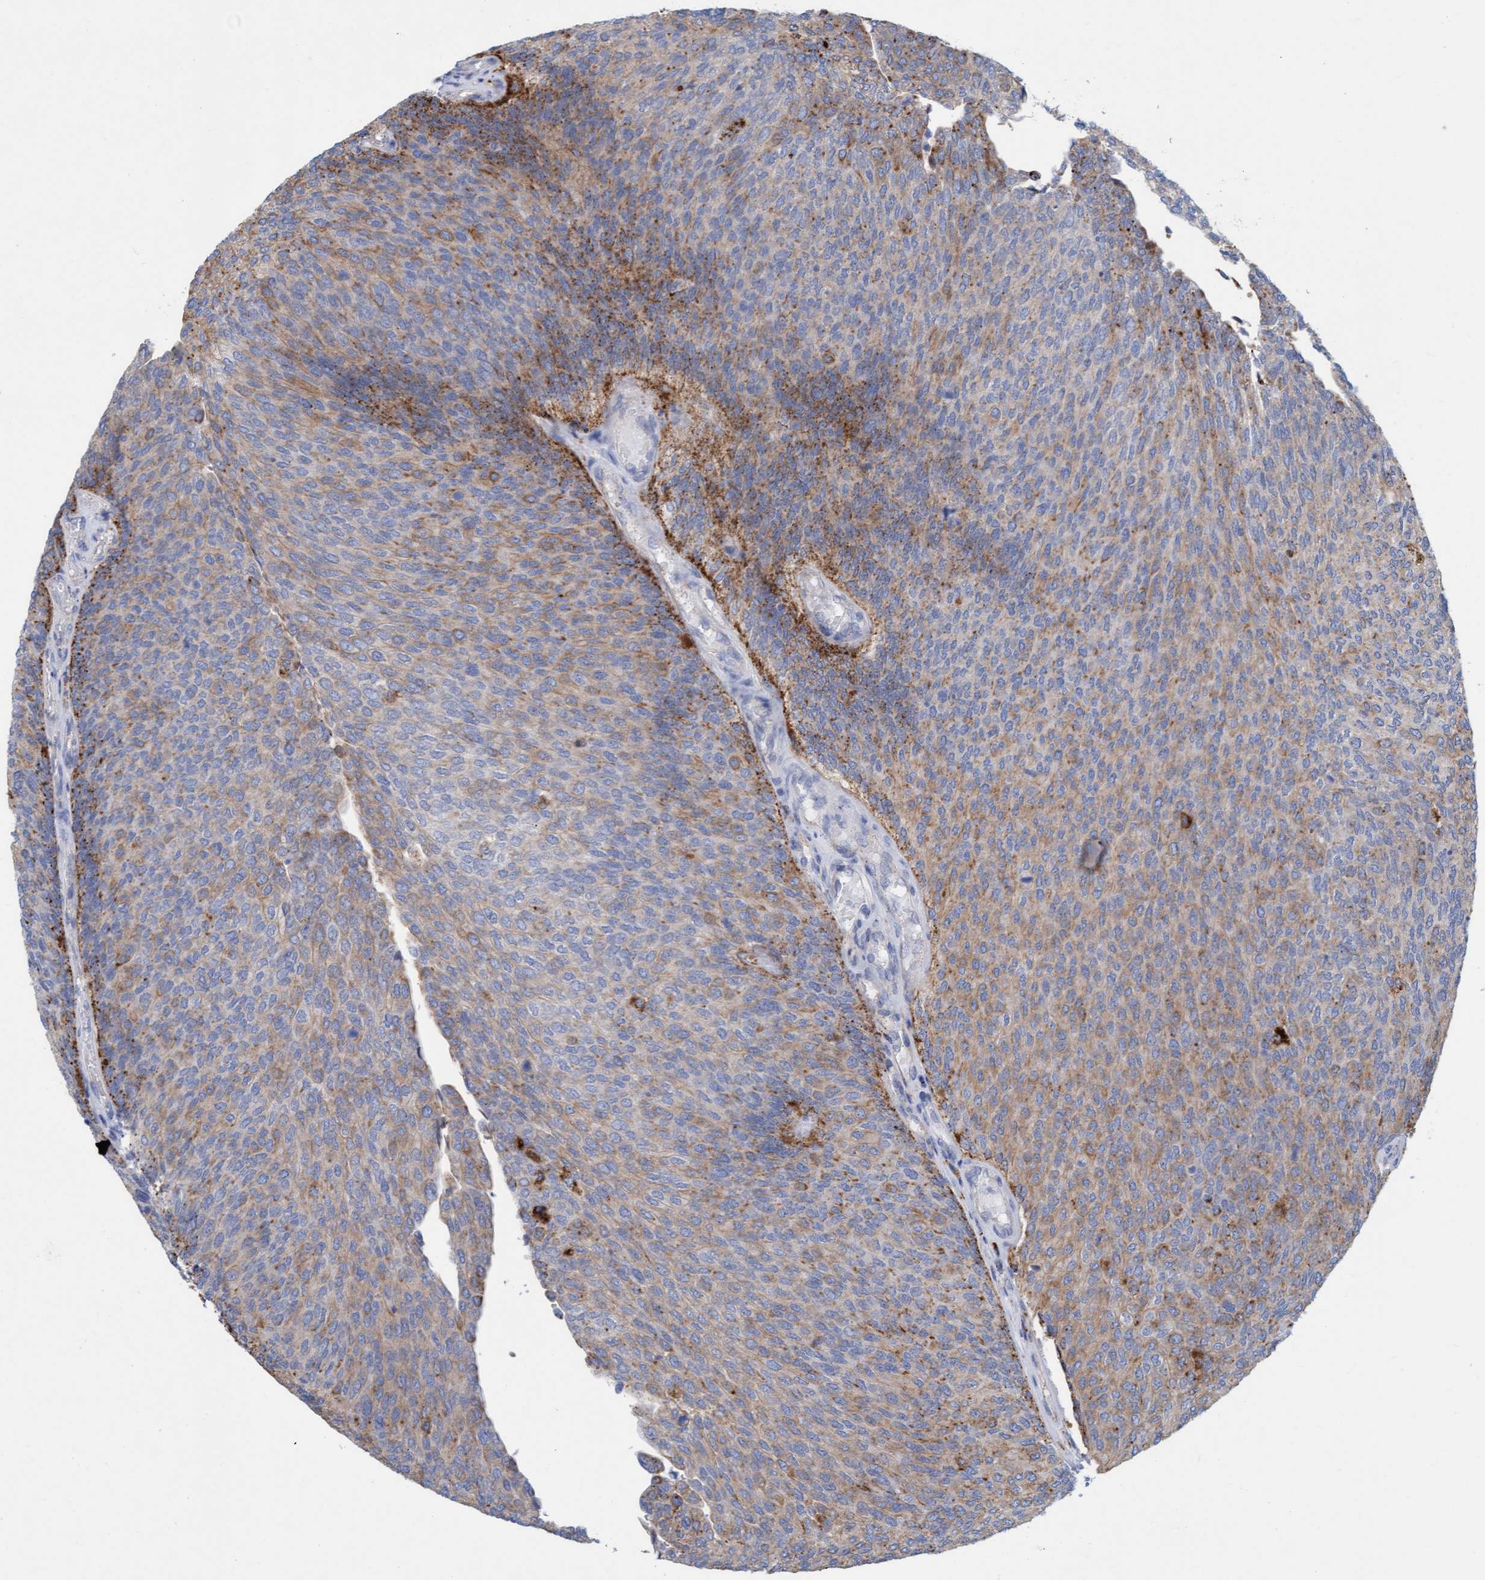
{"staining": {"intensity": "moderate", "quantity": "25%-75%", "location": "cytoplasmic/membranous"}, "tissue": "urothelial cancer", "cell_type": "Tumor cells", "image_type": "cancer", "snomed": [{"axis": "morphology", "description": "Urothelial carcinoma, Low grade"}, {"axis": "topography", "description": "Urinary bladder"}], "caption": "Immunohistochemical staining of low-grade urothelial carcinoma demonstrates moderate cytoplasmic/membranous protein positivity in about 25%-75% of tumor cells.", "gene": "SGSH", "patient": {"sex": "female", "age": 79}}